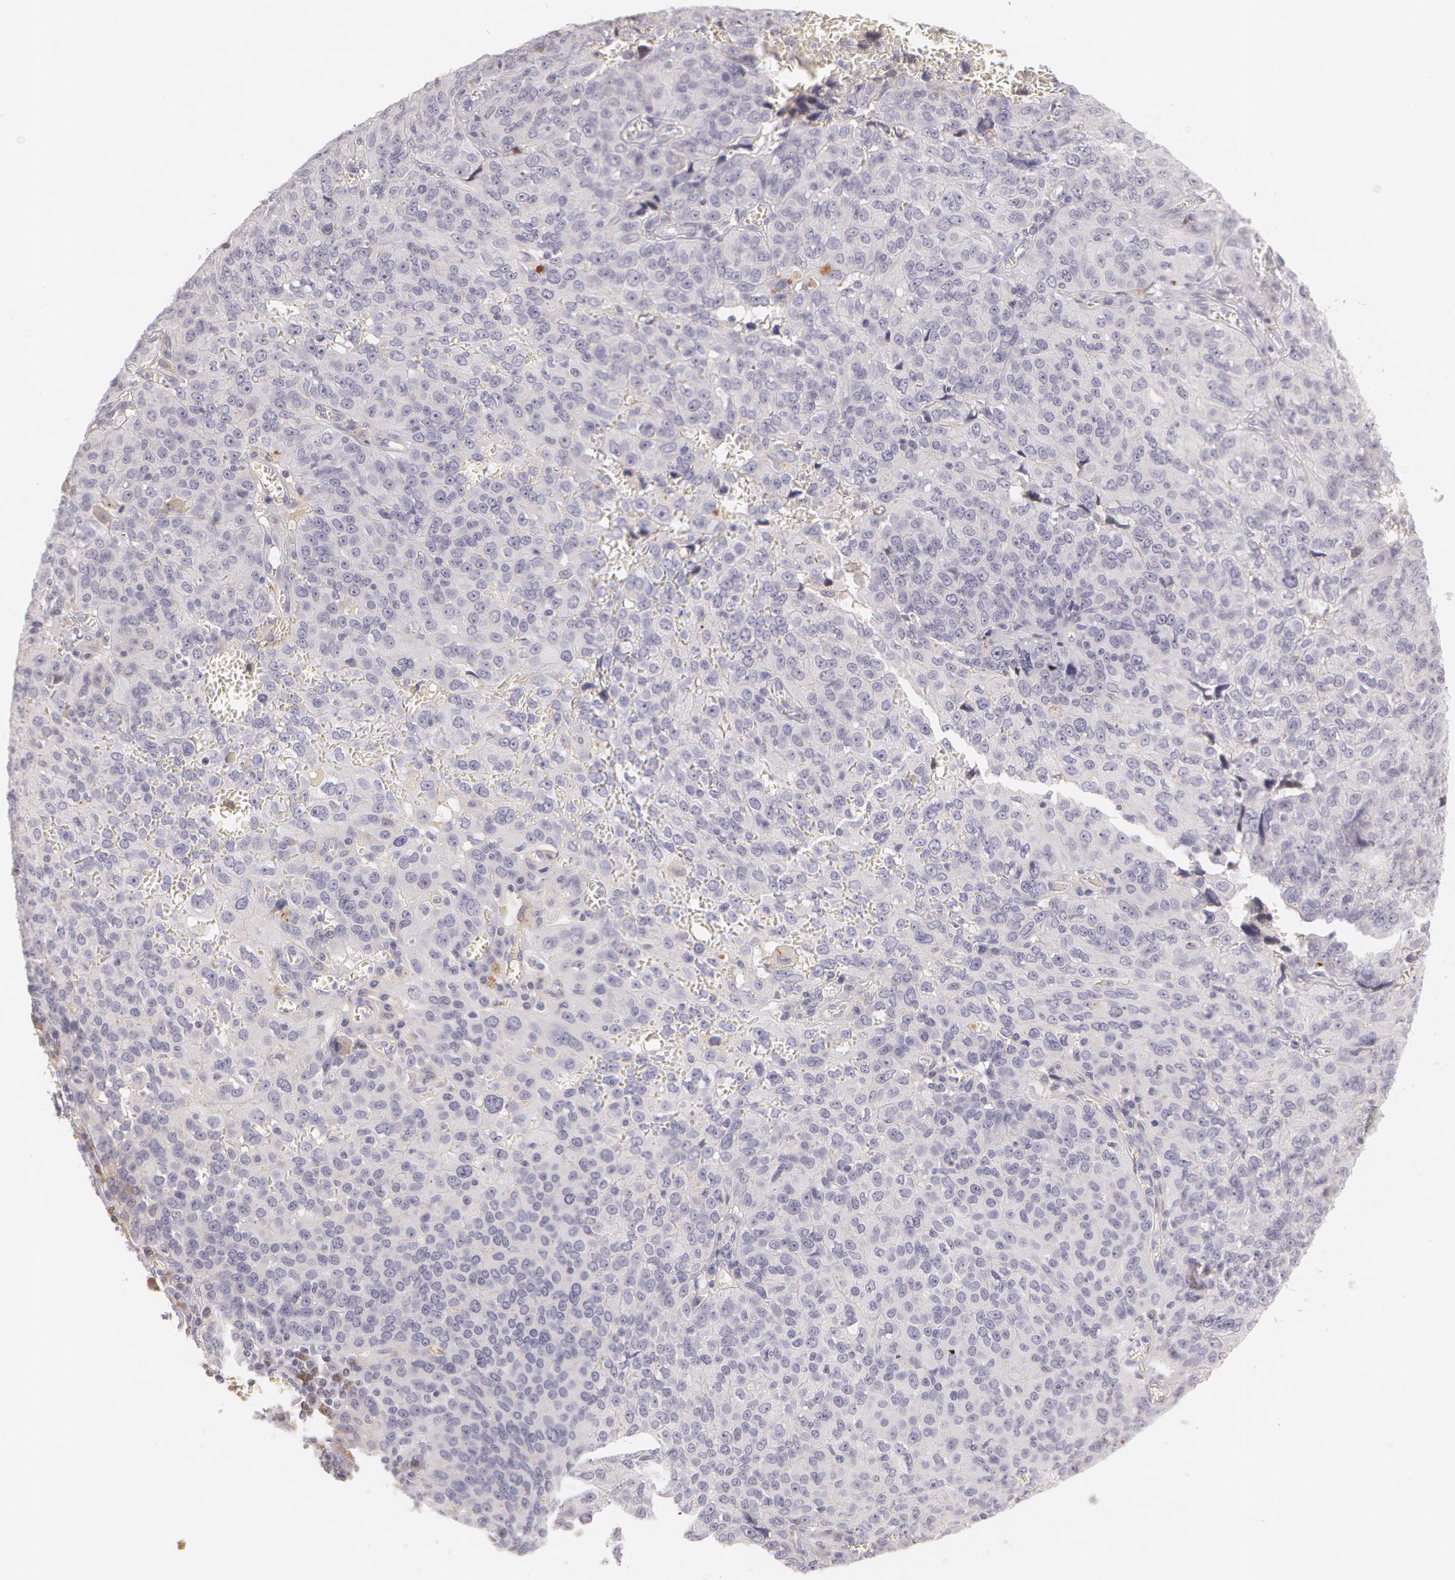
{"staining": {"intensity": "negative", "quantity": "none", "location": "none"}, "tissue": "ovarian cancer", "cell_type": "Tumor cells", "image_type": "cancer", "snomed": [{"axis": "morphology", "description": "Carcinoma, endometroid"}, {"axis": "topography", "description": "Ovary"}], "caption": "IHC micrograph of neoplastic tissue: human ovarian cancer stained with DAB shows no significant protein staining in tumor cells. Nuclei are stained in blue.", "gene": "LBP", "patient": {"sex": "female", "age": 75}}